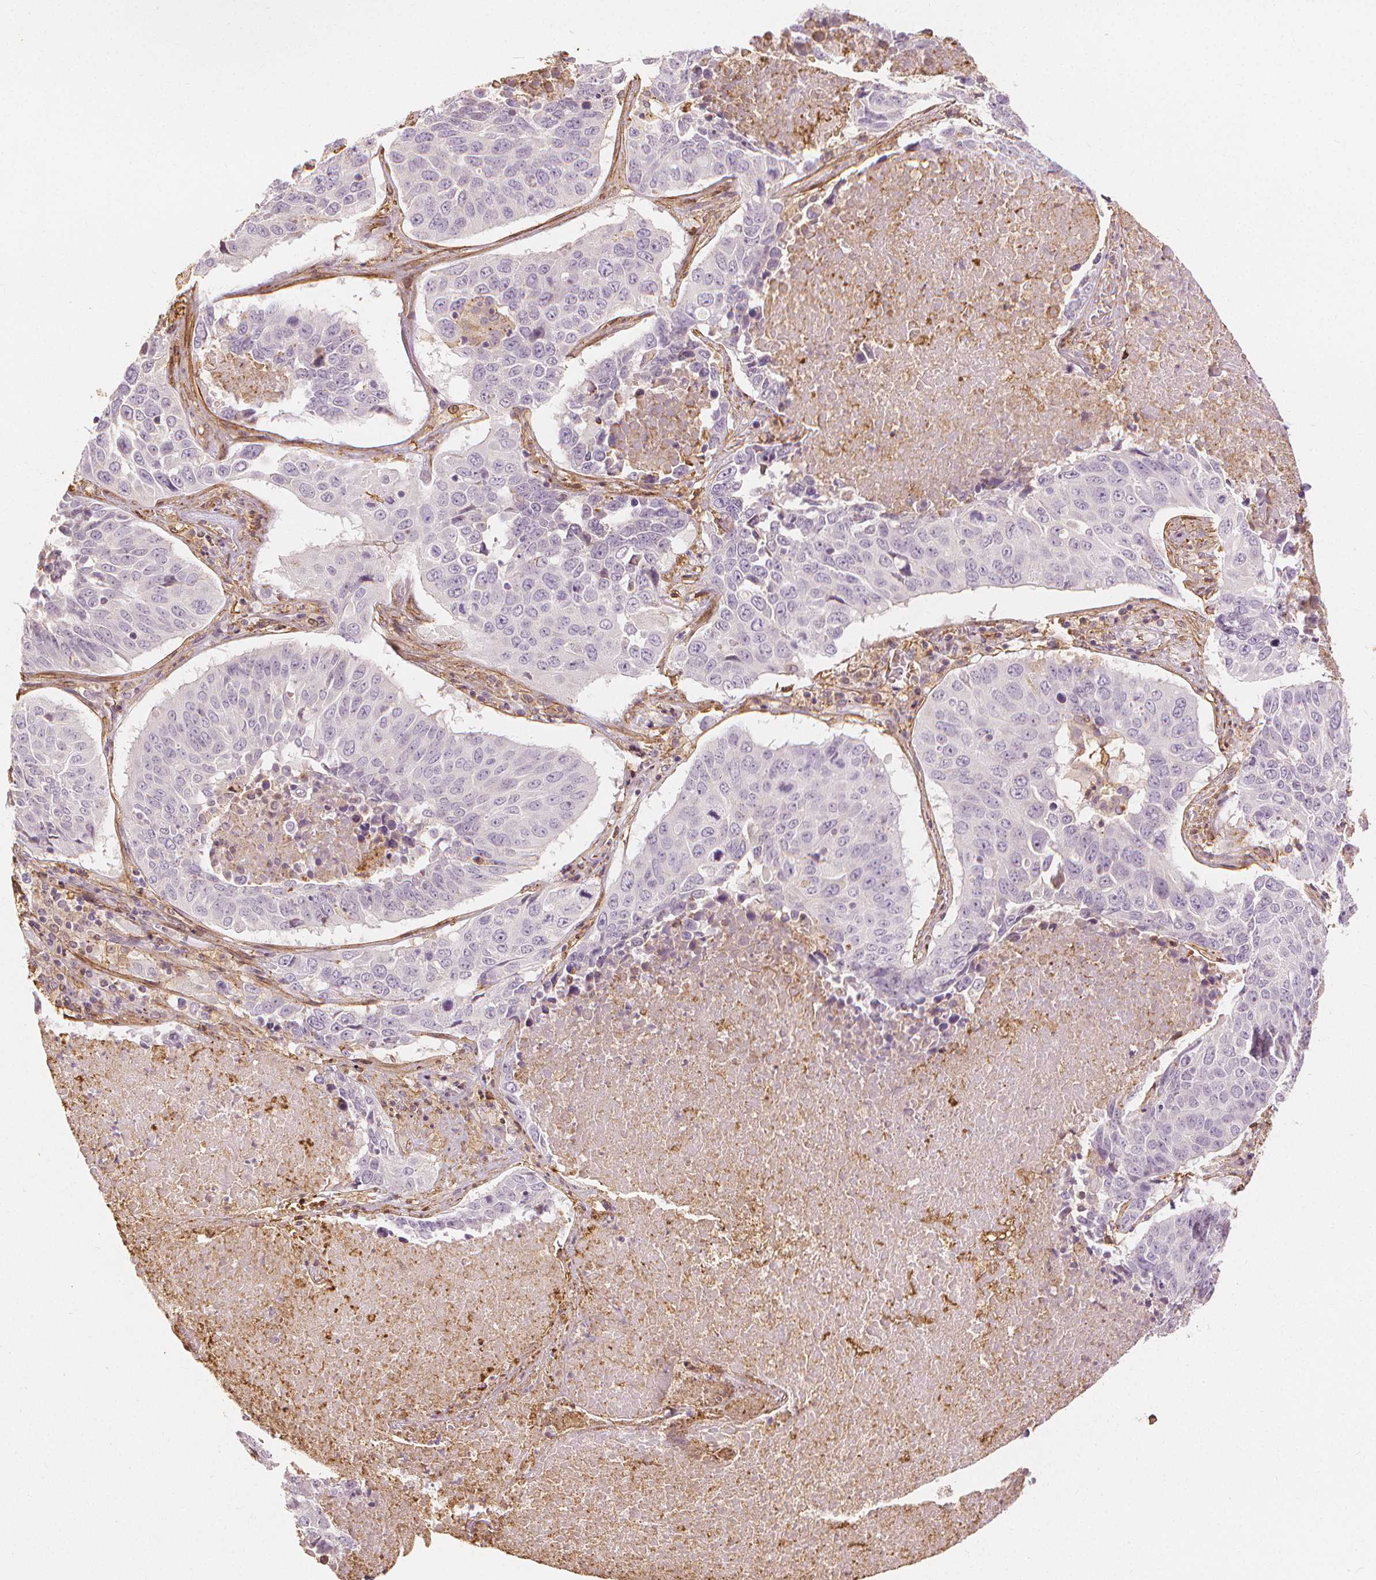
{"staining": {"intensity": "negative", "quantity": "none", "location": "none"}, "tissue": "lung cancer", "cell_type": "Tumor cells", "image_type": "cancer", "snomed": [{"axis": "morphology", "description": "Normal tissue, NOS"}, {"axis": "morphology", "description": "Squamous cell carcinoma, NOS"}, {"axis": "topography", "description": "Bronchus"}, {"axis": "topography", "description": "Lung"}], "caption": "Immunohistochemical staining of human lung squamous cell carcinoma shows no significant expression in tumor cells.", "gene": "ARHGAP26", "patient": {"sex": "male", "age": 64}}